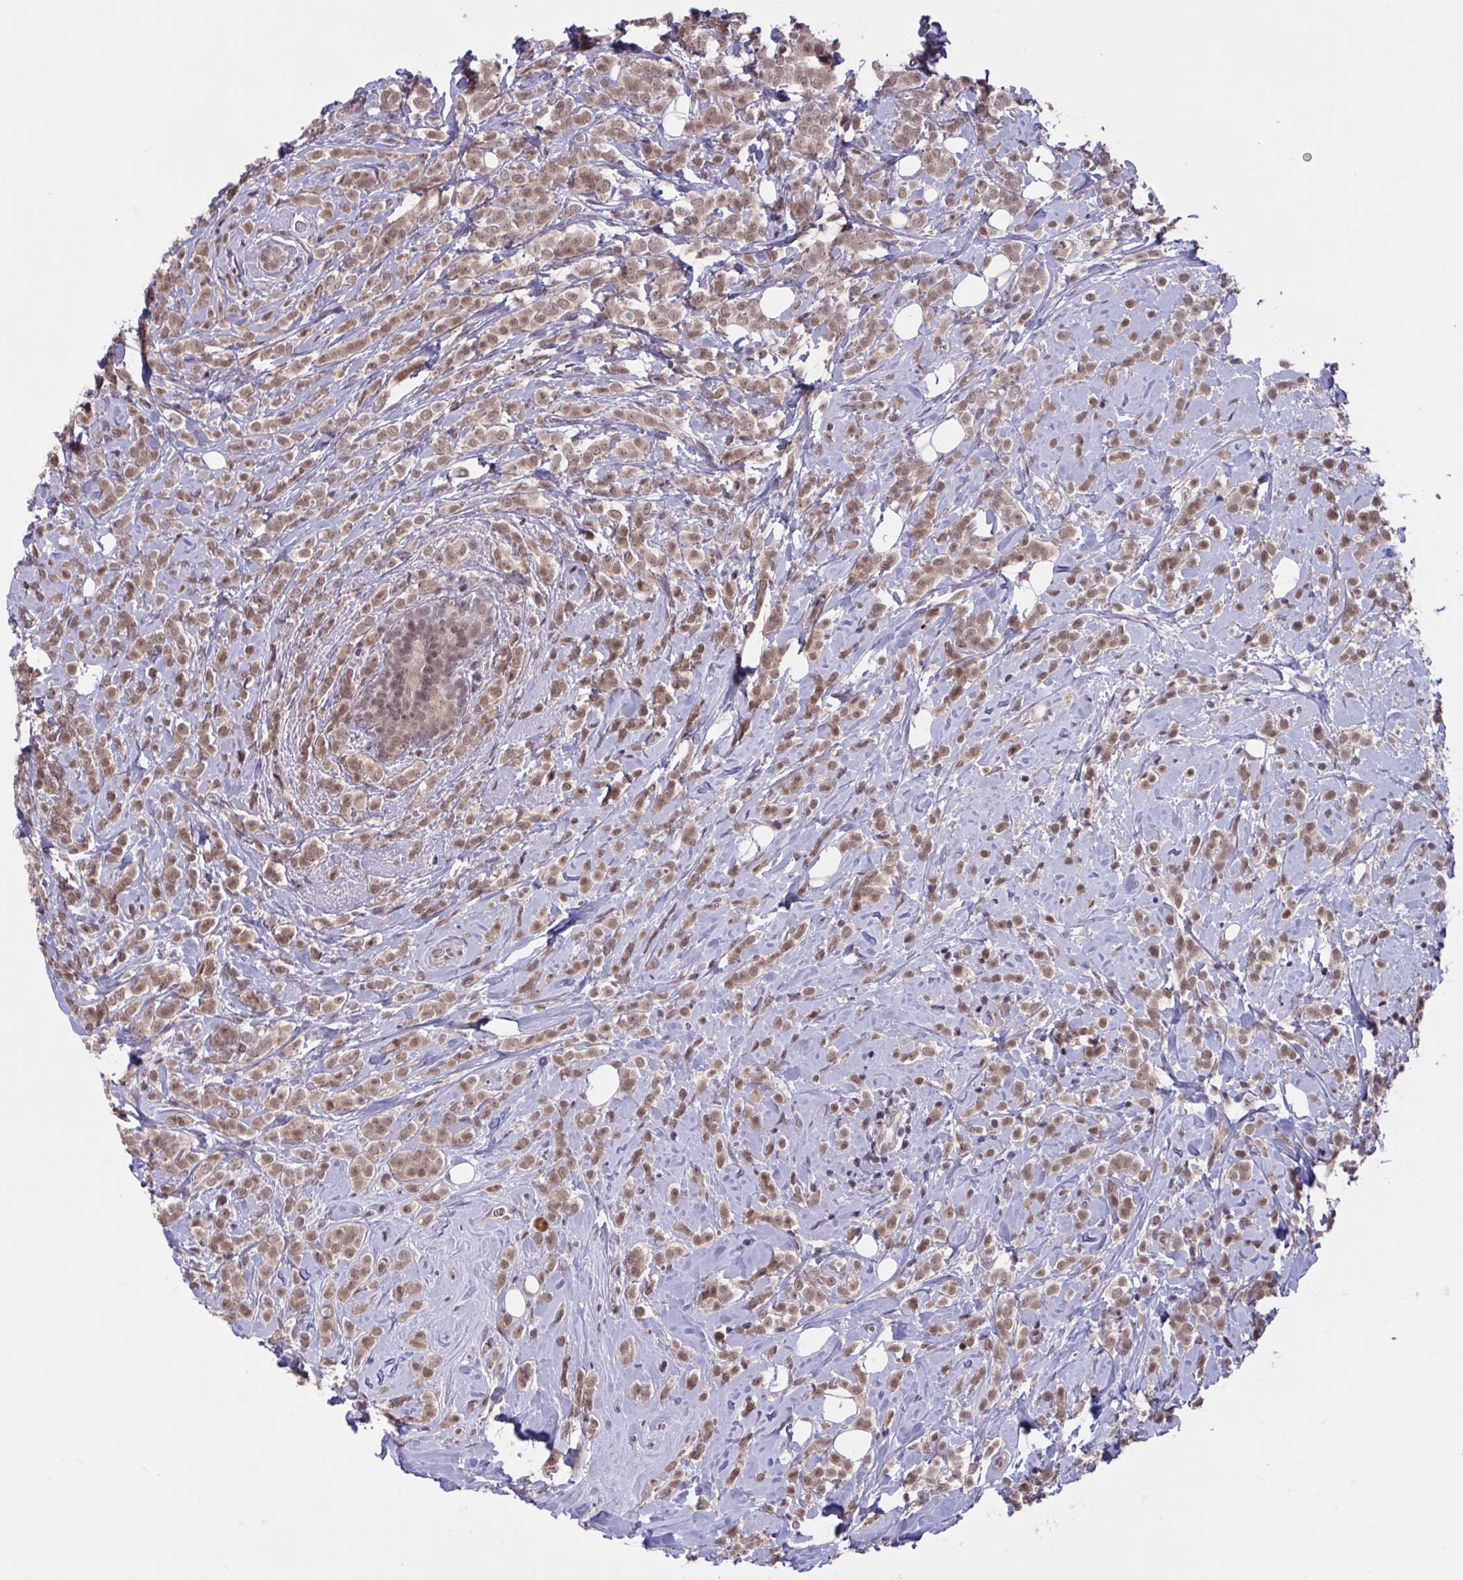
{"staining": {"intensity": "weak", "quantity": ">75%", "location": "cytoplasmic/membranous,nuclear"}, "tissue": "breast cancer", "cell_type": "Tumor cells", "image_type": "cancer", "snomed": [{"axis": "morphology", "description": "Lobular carcinoma"}, {"axis": "topography", "description": "Breast"}], "caption": "Protein staining displays weak cytoplasmic/membranous and nuclear staining in about >75% of tumor cells in breast cancer.", "gene": "ZNF414", "patient": {"sex": "female", "age": 49}}